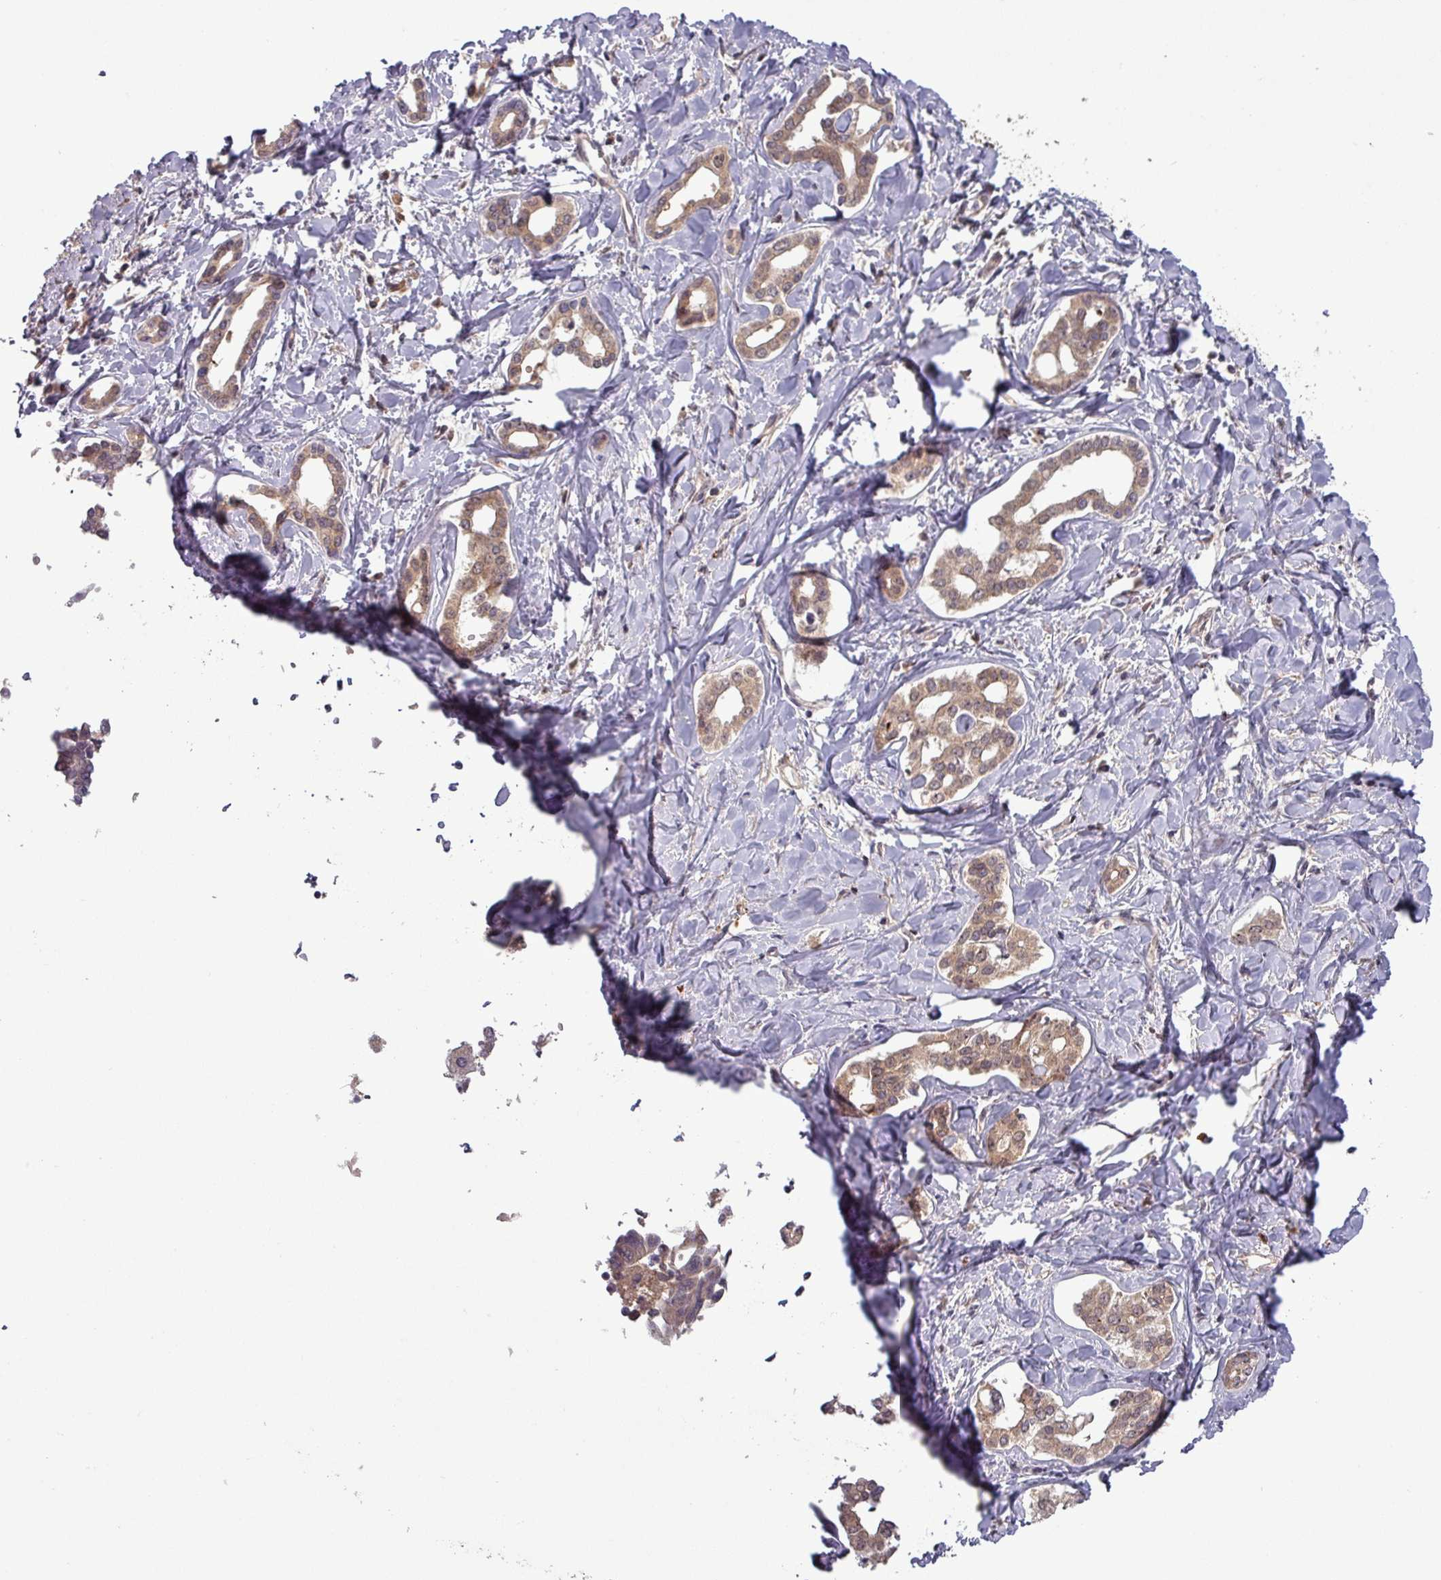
{"staining": {"intensity": "moderate", "quantity": ">75%", "location": "cytoplasmic/membranous,nuclear"}, "tissue": "liver cancer", "cell_type": "Tumor cells", "image_type": "cancer", "snomed": [{"axis": "morphology", "description": "Cholangiocarcinoma"}, {"axis": "topography", "description": "Liver"}], "caption": "Brown immunohistochemical staining in human cholangiocarcinoma (liver) displays moderate cytoplasmic/membranous and nuclear positivity in approximately >75% of tumor cells.", "gene": "PUS1", "patient": {"sex": "female", "age": 77}}